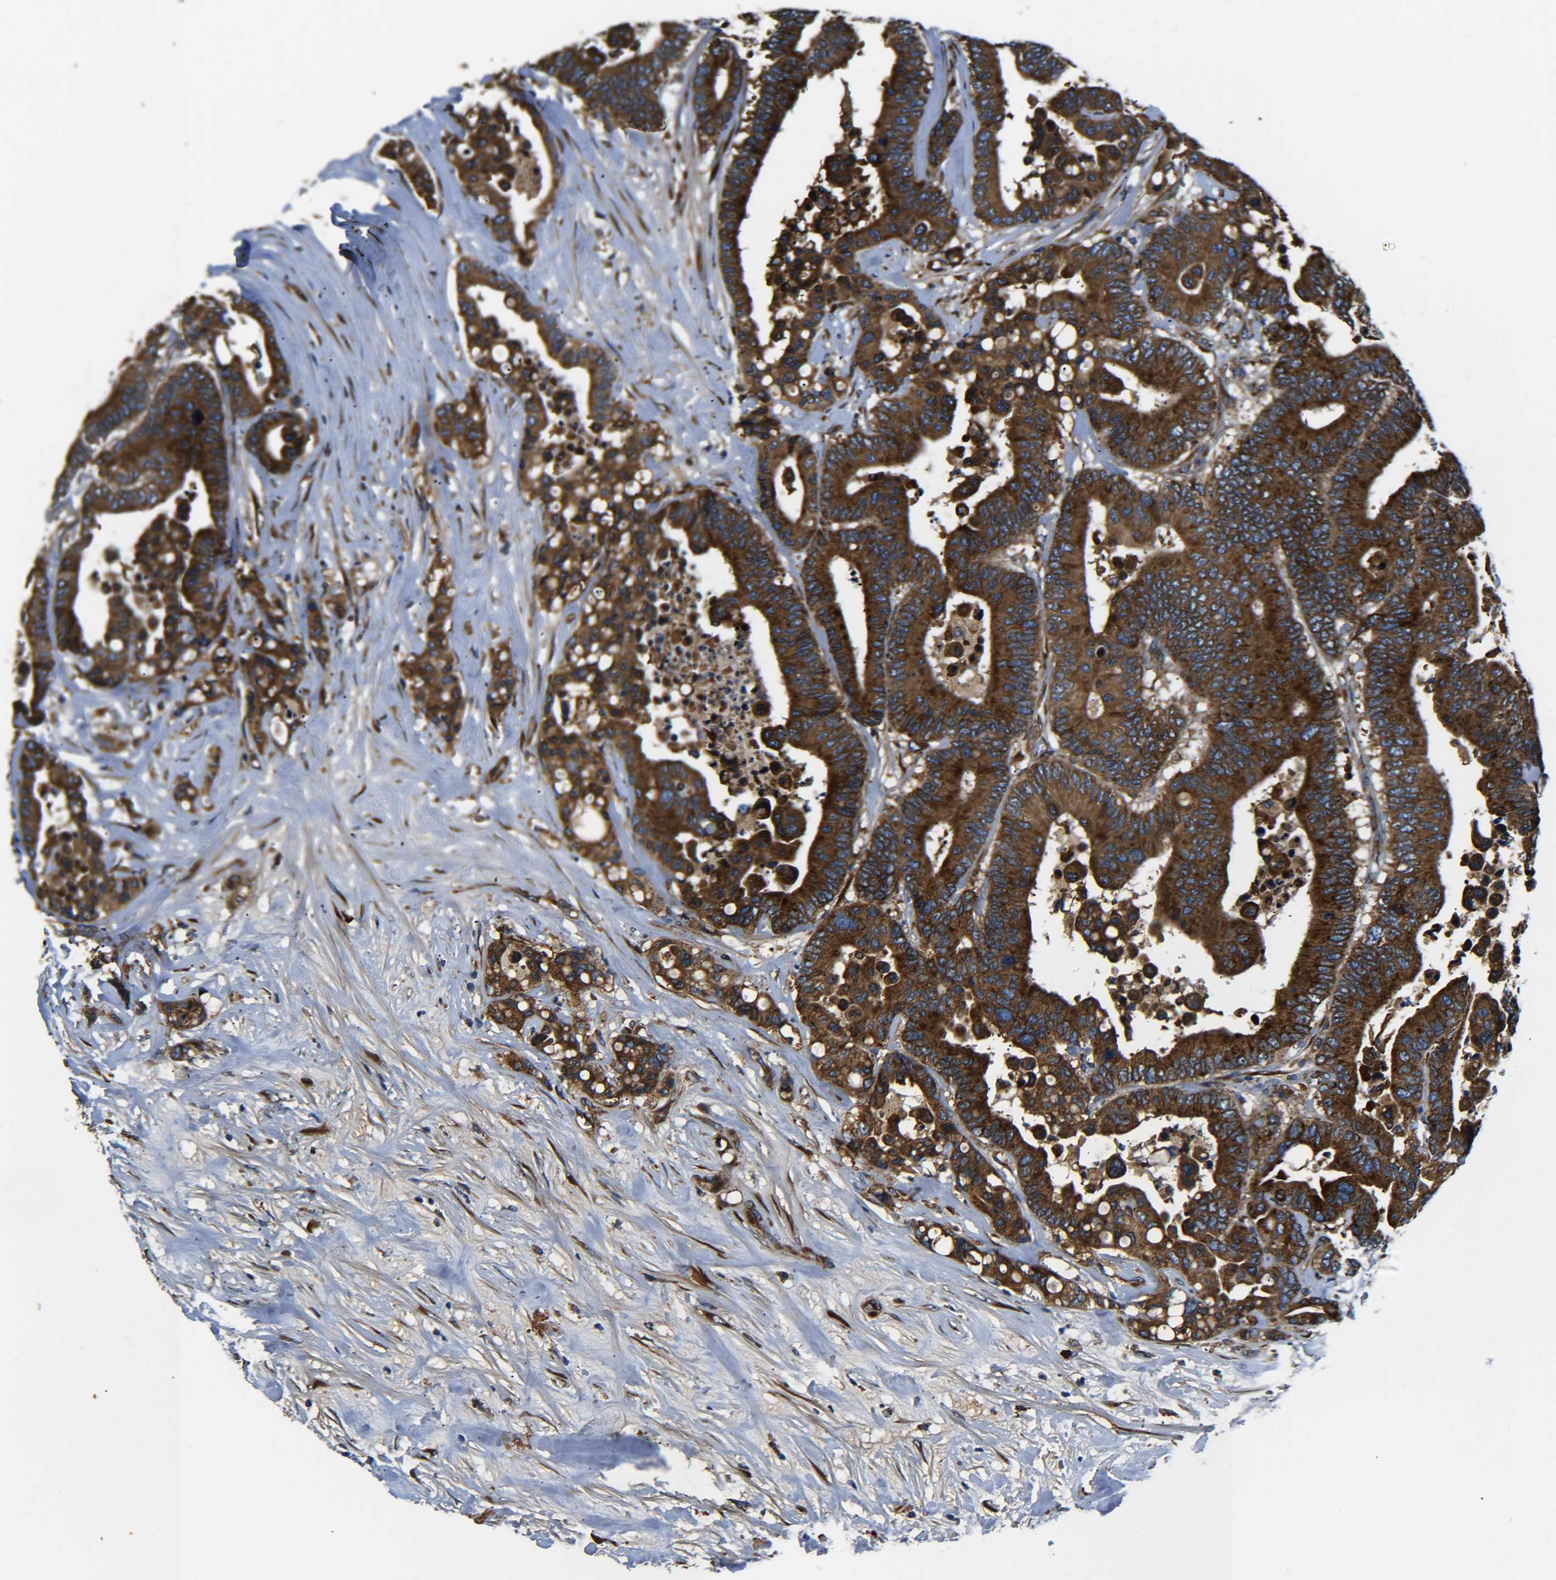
{"staining": {"intensity": "strong", "quantity": ">75%", "location": "cytoplasmic/membranous"}, "tissue": "colorectal cancer", "cell_type": "Tumor cells", "image_type": "cancer", "snomed": [{"axis": "morphology", "description": "Normal tissue, NOS"}, {"axis": "morphology", "description": "Adenocarcinoma, NOS"}, {"axis": "topography", "description": "Colon"}], "caption": "Tumor cells exhibit strong cytoplasmic/membranous staining in approximately >75% of cells in colorectal cancer (adenocarcinoma).", "gene": "PREB", "patient": {"sex": "male", "age": 82}}